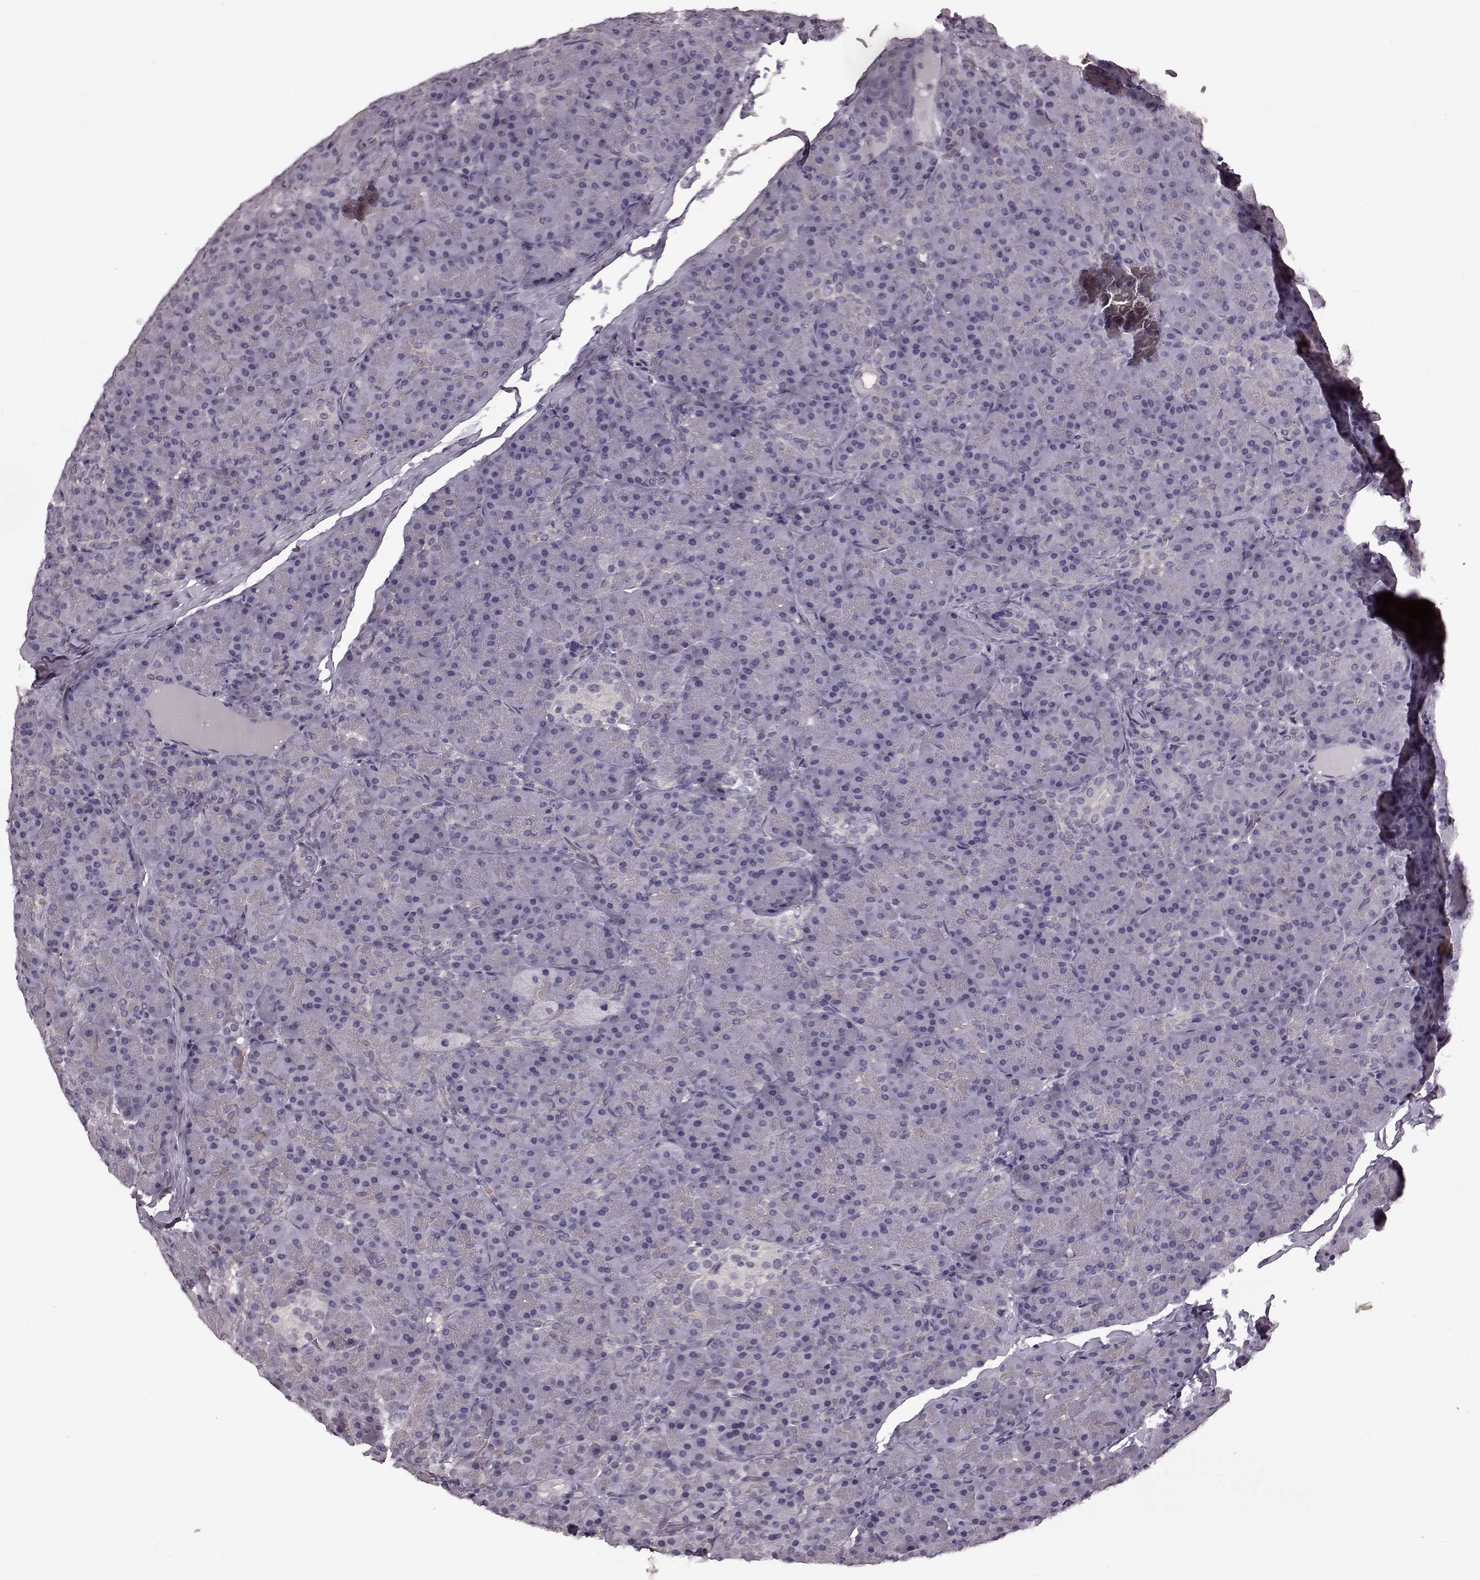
{"staining": {"intensity": "negative", "quantity": "none", "location": "none"}, "tissue": "pancreas", "cell_type": "Exocrine glandular cells", "image_type": "normal", "snomed": [{"axis": "morphology", "description": "Normal tissue, NOS"}, {"axis": "topography", "description": "Pancreas"}], "caption": "Immunohistochemical staining of normal pancreas shows no significant expression in exocrine glandular cells.", "gene": "SLCO3A1", "patient": {"sex": "male", "age": 57}}